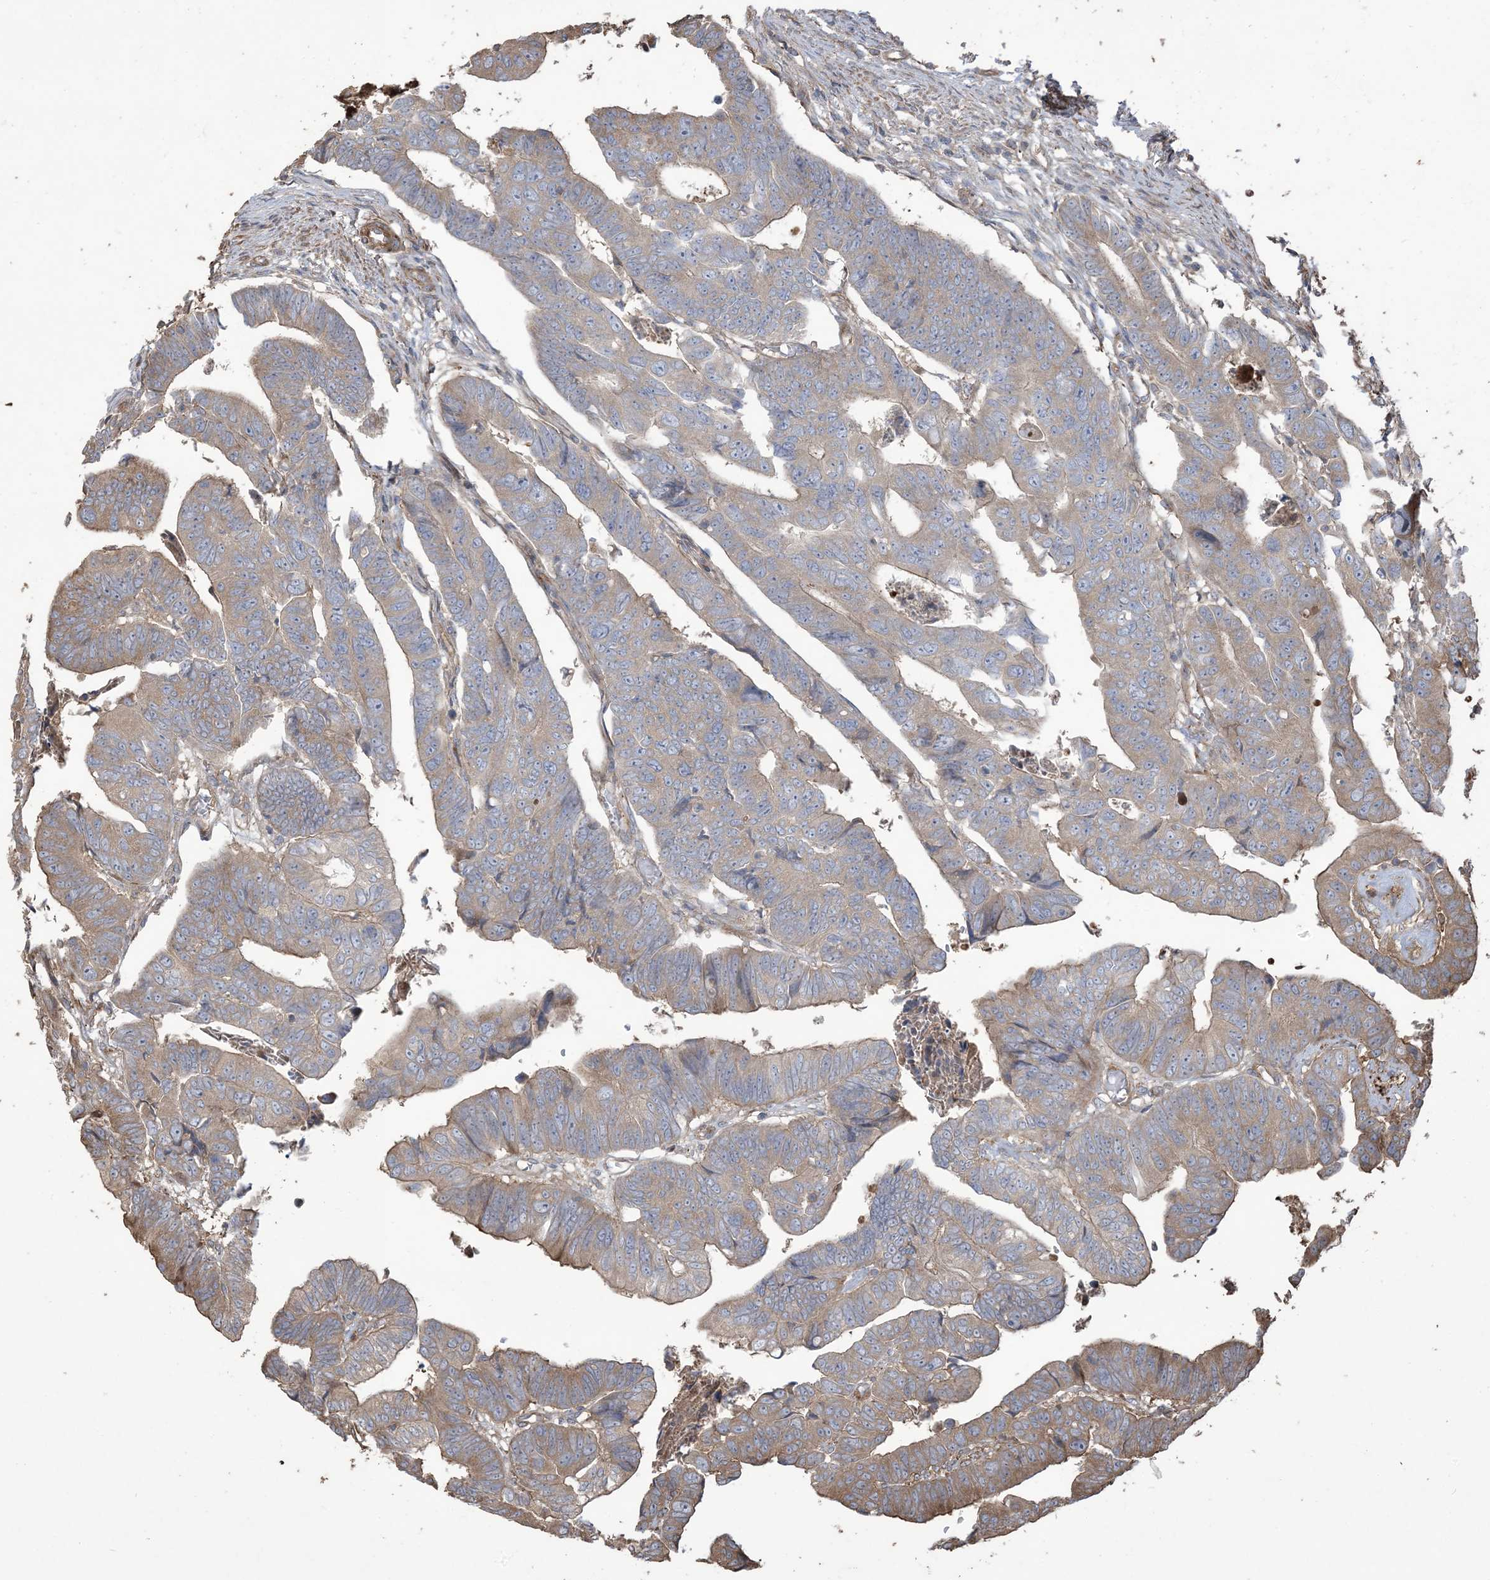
{"staining": {"intensity": "weak", "quantity": "25%-75%", "location": "cytoplasmic/membranous"}, "tissue": "colorectal cancer", "cell_type": "Tumor cells", "image_type": "cancer", "snomed": [{"axis": "morphology", "description": "Adenocarcinoma, NOS"}, {"axis": "topography", "description": "Rectum"}], "caption": "DAB (3,3'-diaminobenzidine) immunohistochemical staining of human colorectal cancer (adenocarcinoma) demonstrates weak cytoplasmic/membranous protein staining in approximately 25%-75% of tumor cells. The staining was performed using DAB (3,3'-diaminobenzidine), with brown indicating positive protein expression. Nuclei are stained blue with hematoxylin.", "gene": "KLHL18", "patient": {"sex": "female", "age": 65}}